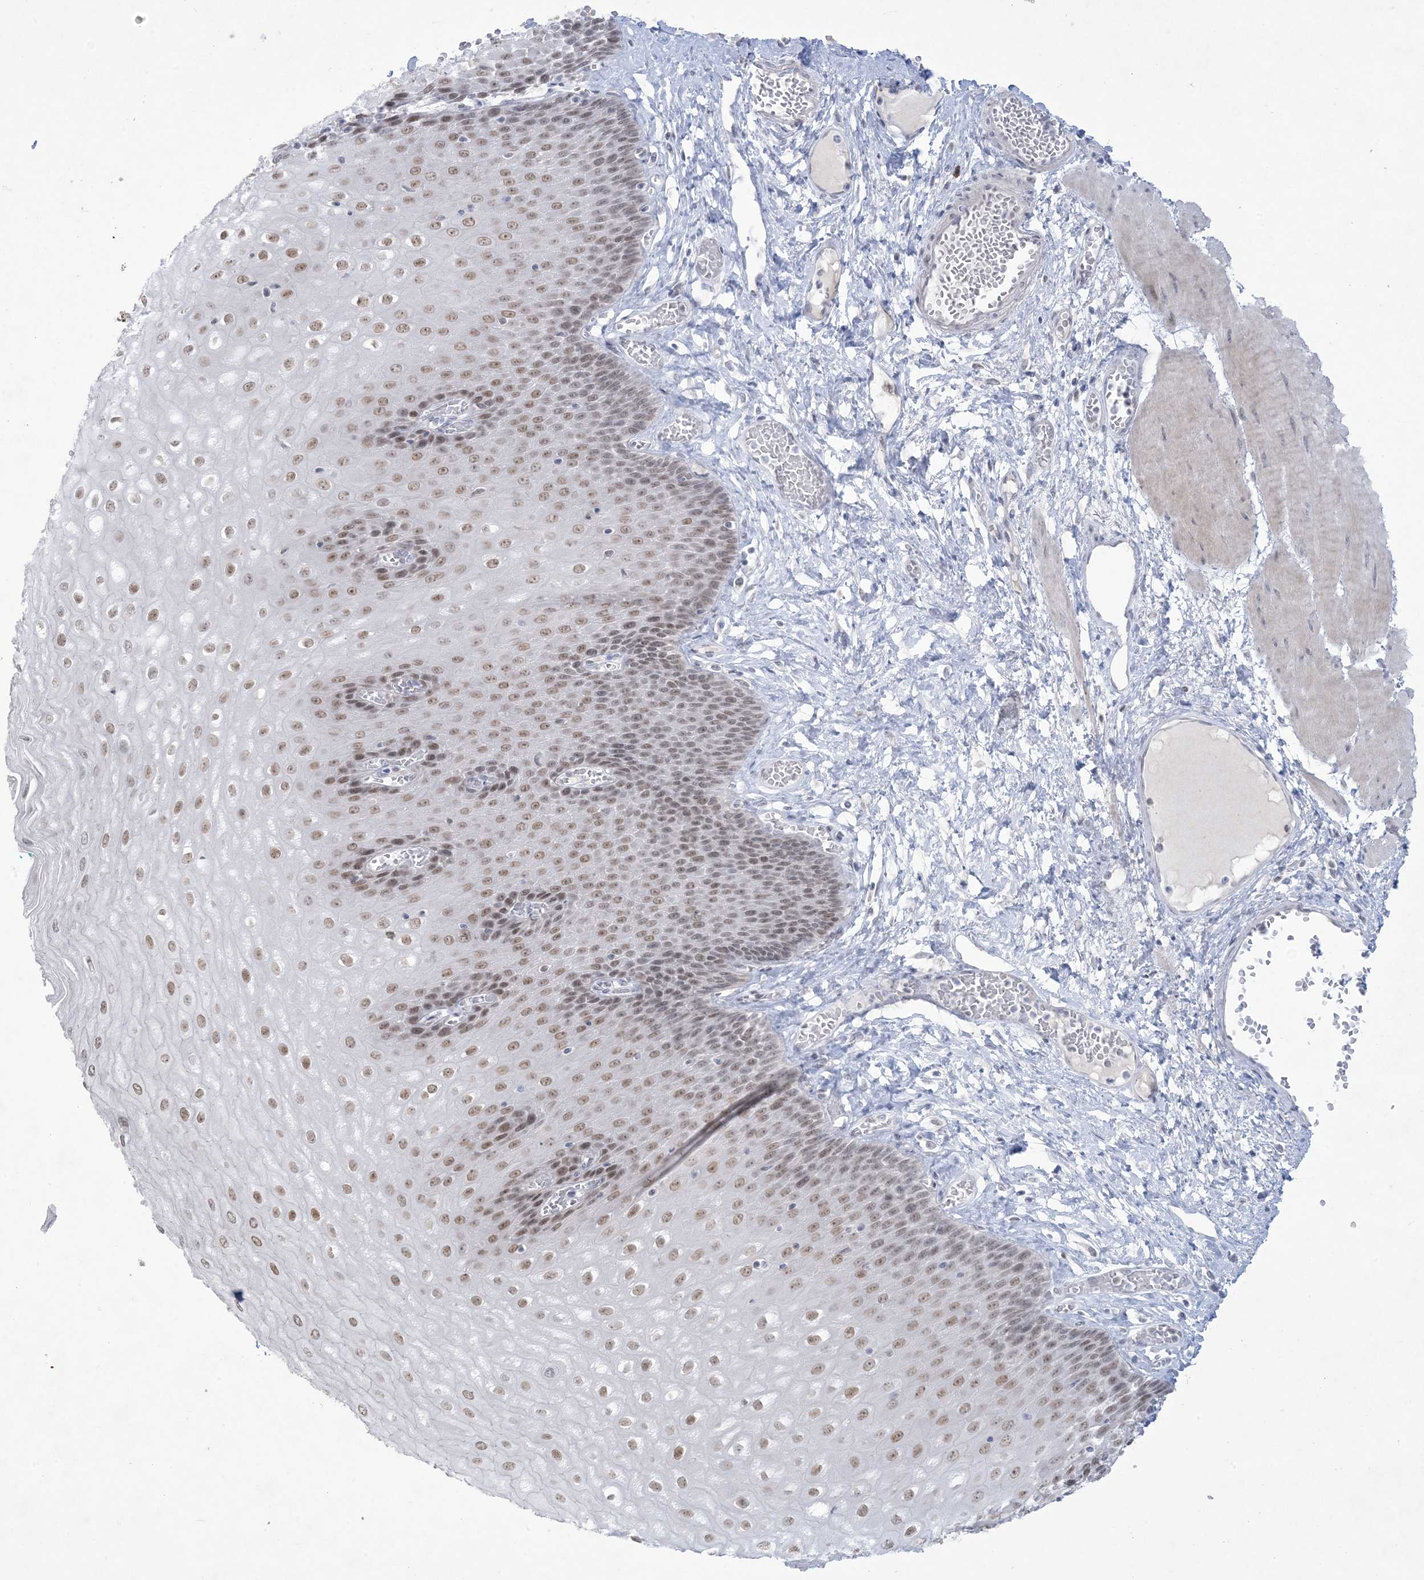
{"staining": {"intensity": "moderate", "quantity": ">75%", "location": "nuclear"}, "tissue": "esophagus", "cell_type": "Squamous epithelial cells", "image_type": "normal", "snomed": [{"axis": "morphology", "description": "Normal tissue, NOS"}, {"axis": "topography", "description": "Esophagus"}], "caption": "Immunohistochemical staining of unremarkable esophagus shows >75% levels of moderate nuclear protein expression in about >75% of squamous epithelial cells.", "gene": "HOMEZ", "patient": {"sex": "male", "age": 60}}